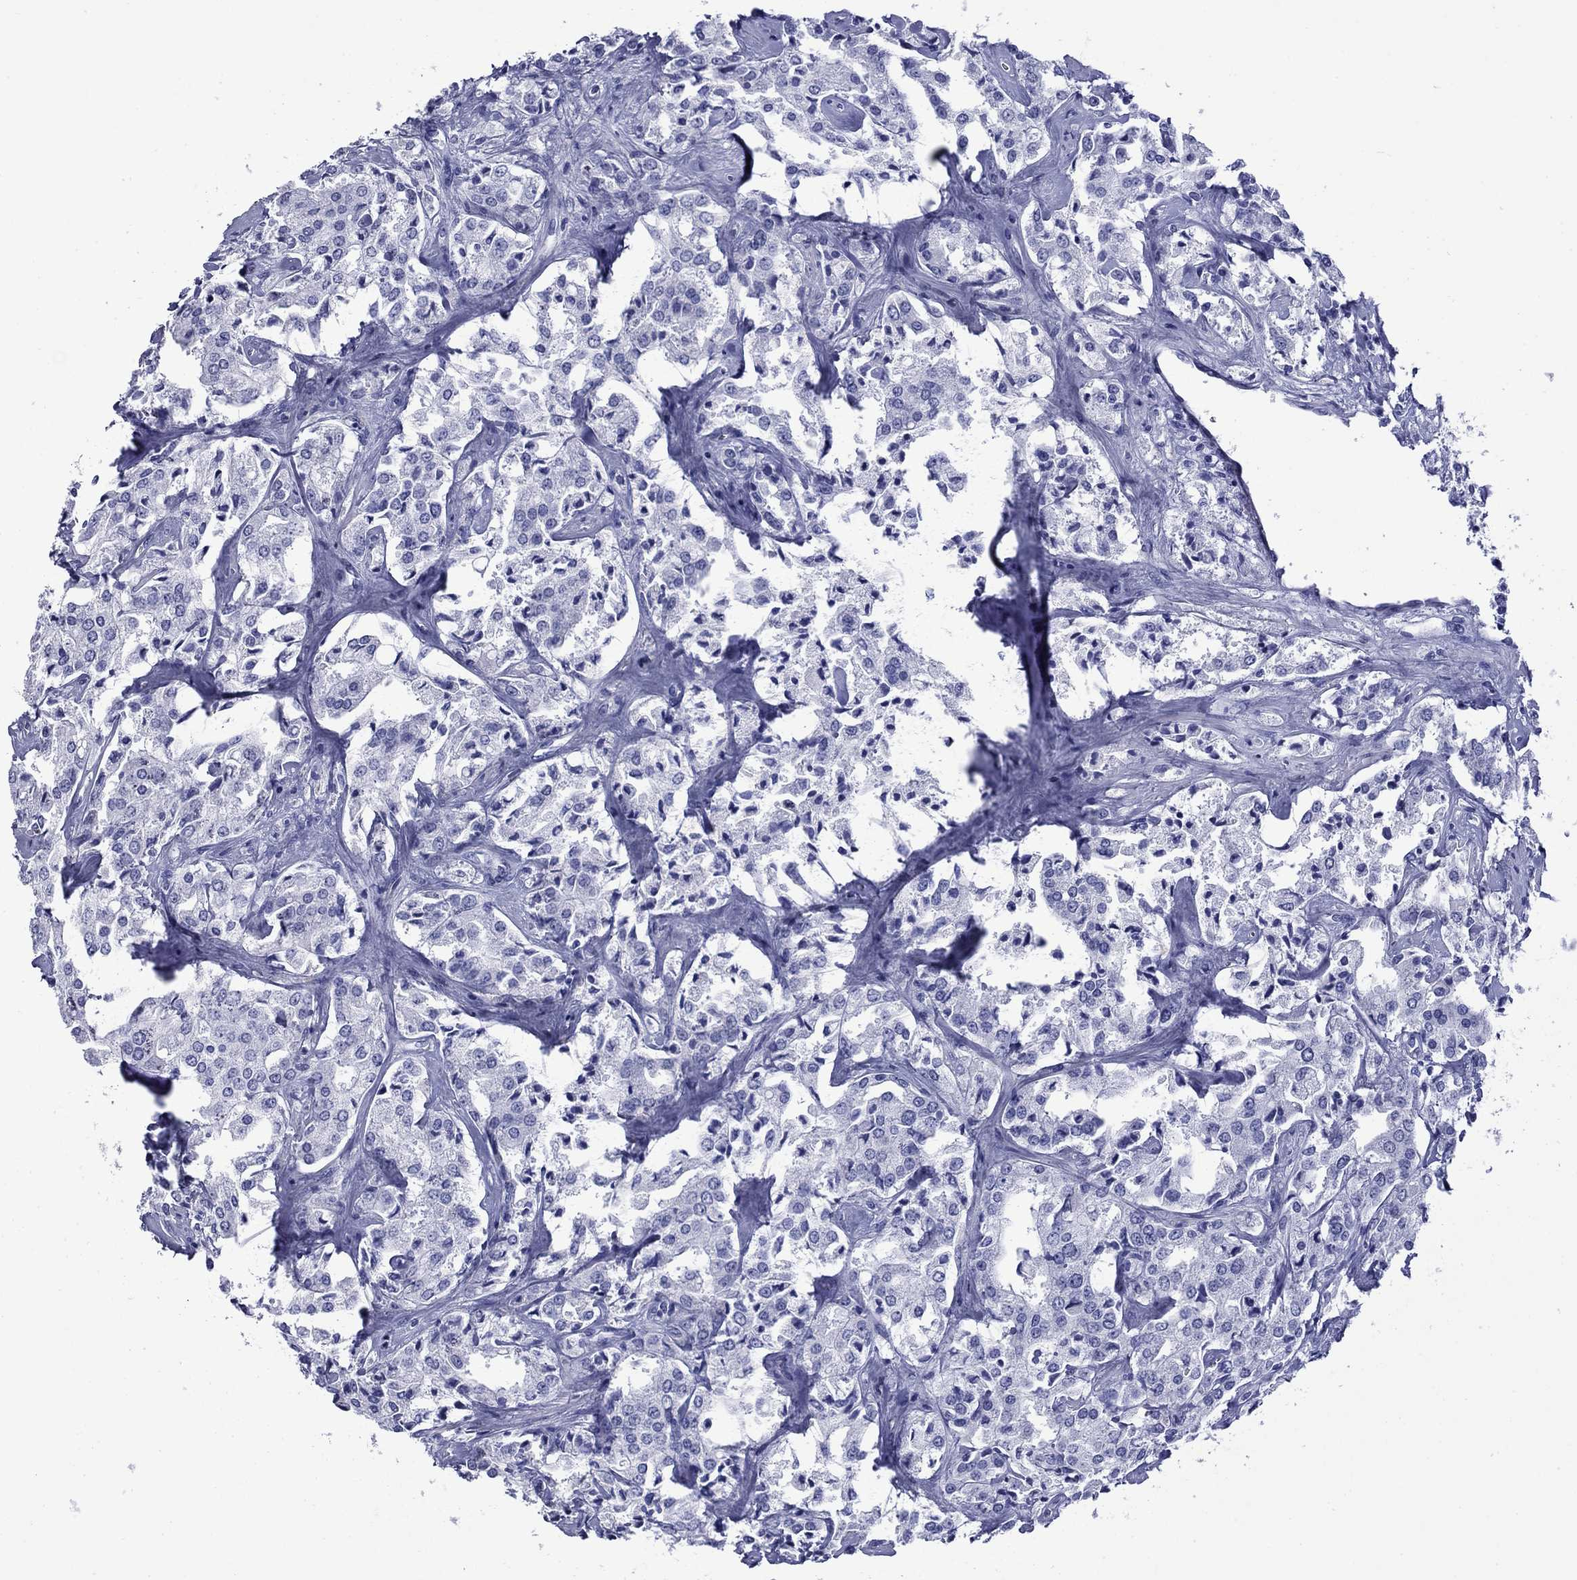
{"staining": {"intensity": "negative", "quantity": "none", "location": "none"}, "tissue": "prostate cancer", "cell_type": "Tumor cells", "image_type": "cancer", "snomed": [{"axis": "morphology", "description": "Adenocarcinoma, NOS"}, {"axis": "topography", "description": "Prostate"}], "caption": "A high-resolution photomicrograph shows immunohistochemistry staining of prostate adenocarcinoma, which demonstrates no significant staining in tumor cells.", "gene": "ROM1", "patient": {"sex": "male", "age": 66}}